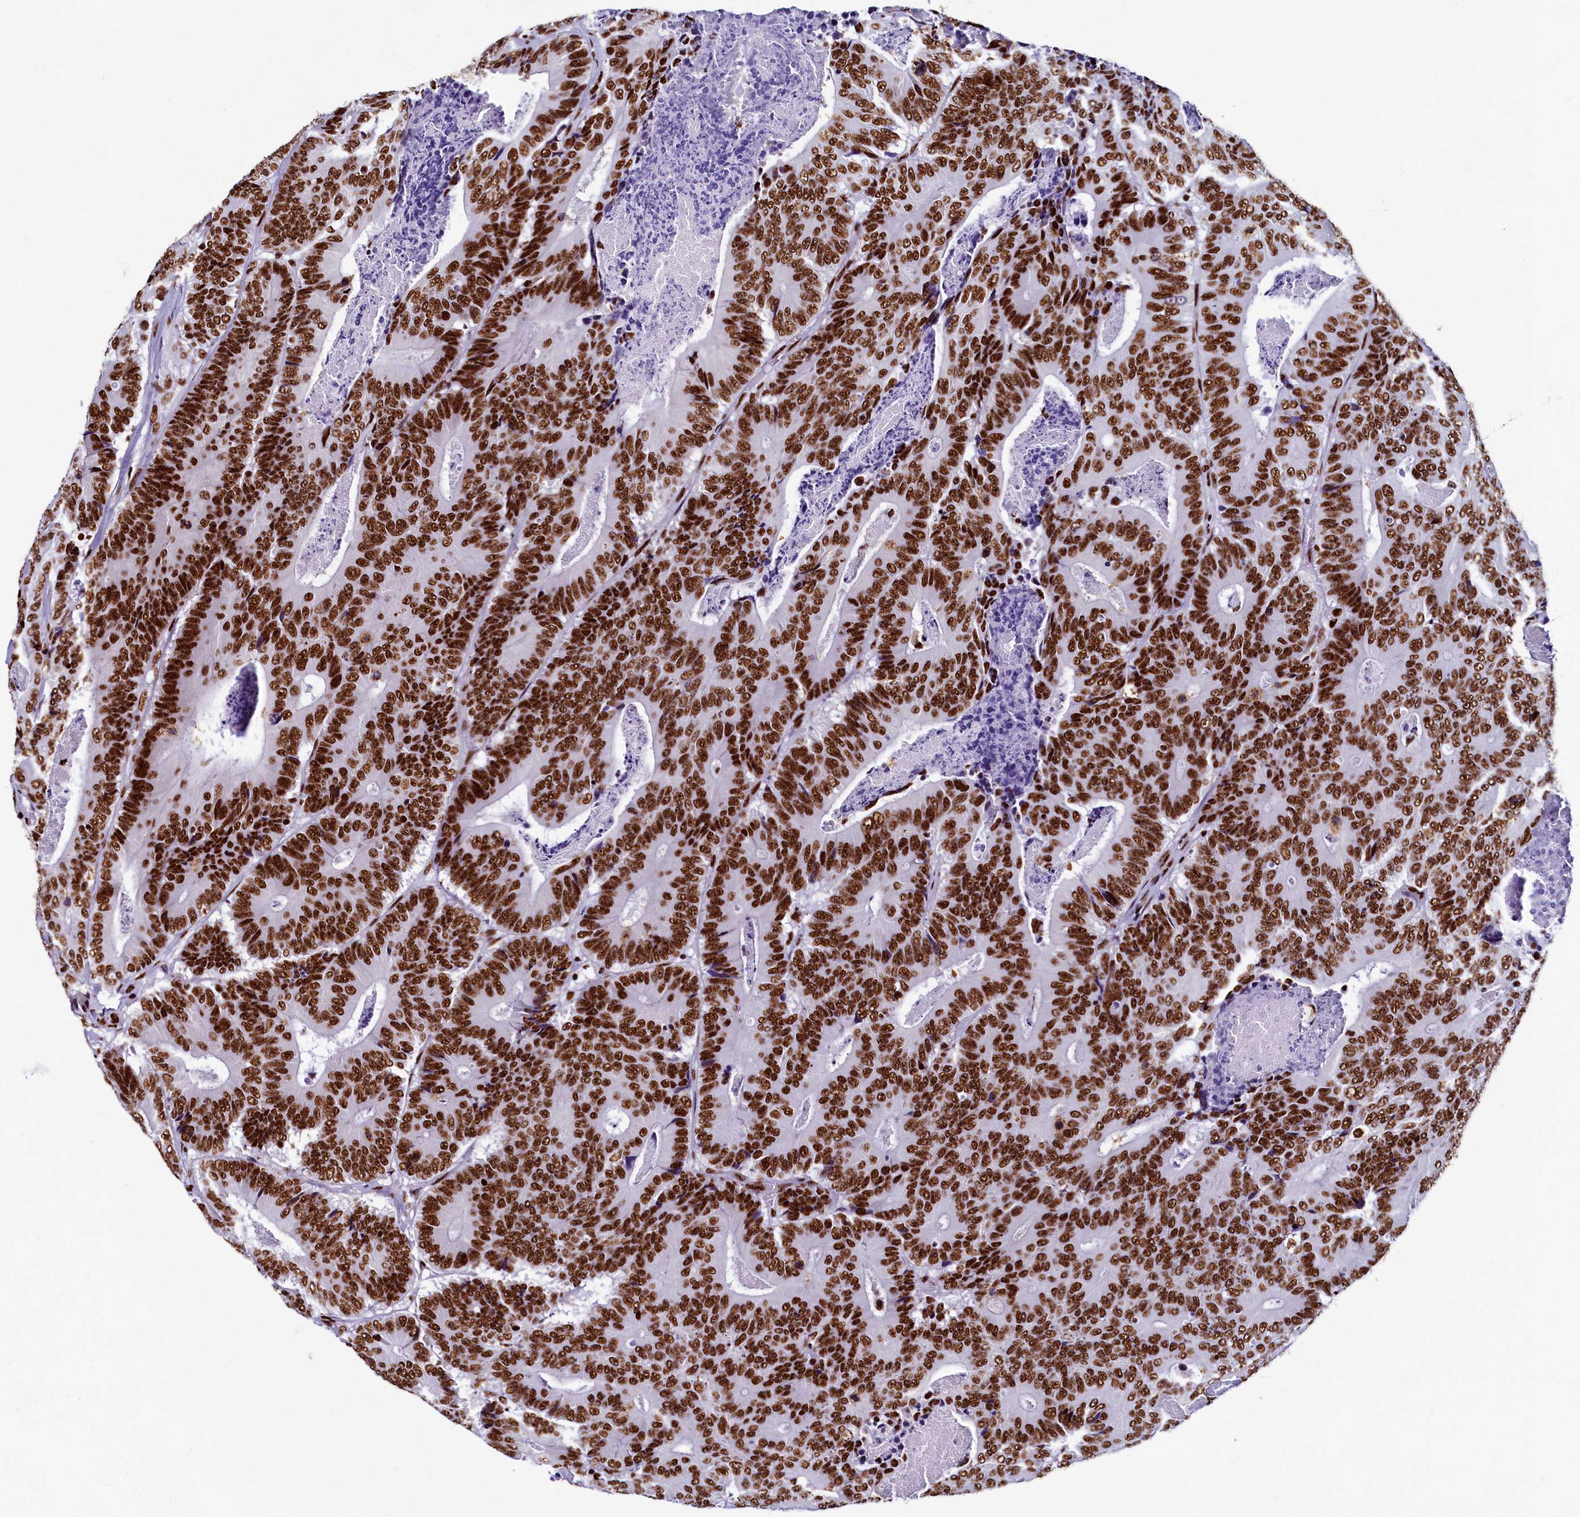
{"staining": {"intensity": "strong", "quantity": ">75%", "location": "nuclear"}, "tissue": "colorectal cancer", "cell_type": "Tumor cells", "image_type": "cancer", "snomed": [{"axis": "morphology", "description": "Adenocarcinoma, NOS"}, {"axis": "topography", "description": "Colon"}], "caption": "Brown immunohistochemical staining in adenocarcinoma (colorectal) demonstrates strong nuclear positivity in approximately >75% of tumor cells.", "gene": "SRRM2", "patient": {"sex": "male", "age": 83}}